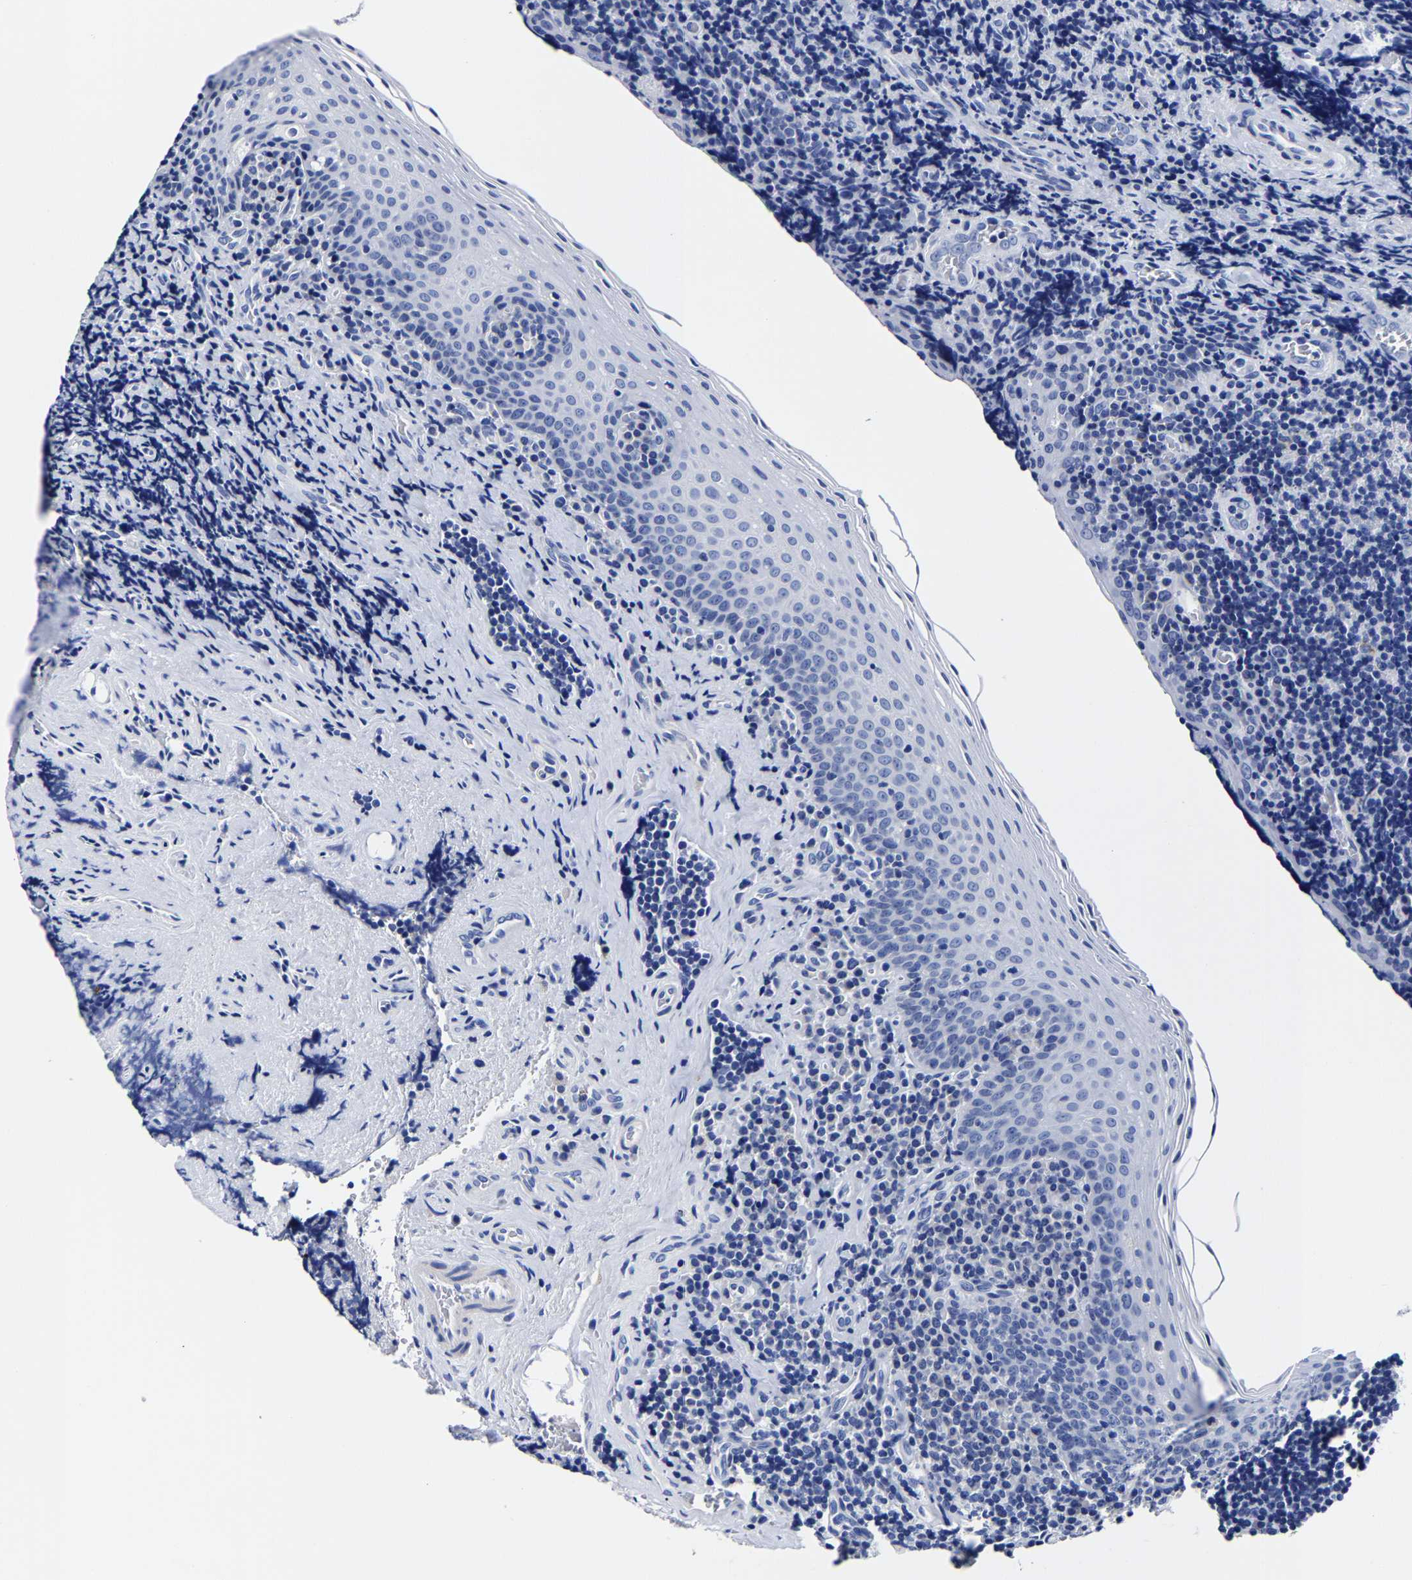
{"staining": {"intensity": "negative", "quantity": "none", "location": "none"}, "tissue": "tonsil", "cell_type": "Germinal center cells", "image_type": "normal", "snomed": [{"axis": "morphology", "description": "Normal tissue, NOS"}, {"axis": "morphology", "description": "Inflammation, NOS"}, {"axis": "topography", "description": "Tonsil"}], "caption": "The micrograph reveals no significant expression in germinal center cells of tonsil. (DAB immunohistochemistry (IHC) visualized using brightfield microscopy, high magnification).", "gene": "CPA2", "patient": {"sex": "female", "age": 31}}